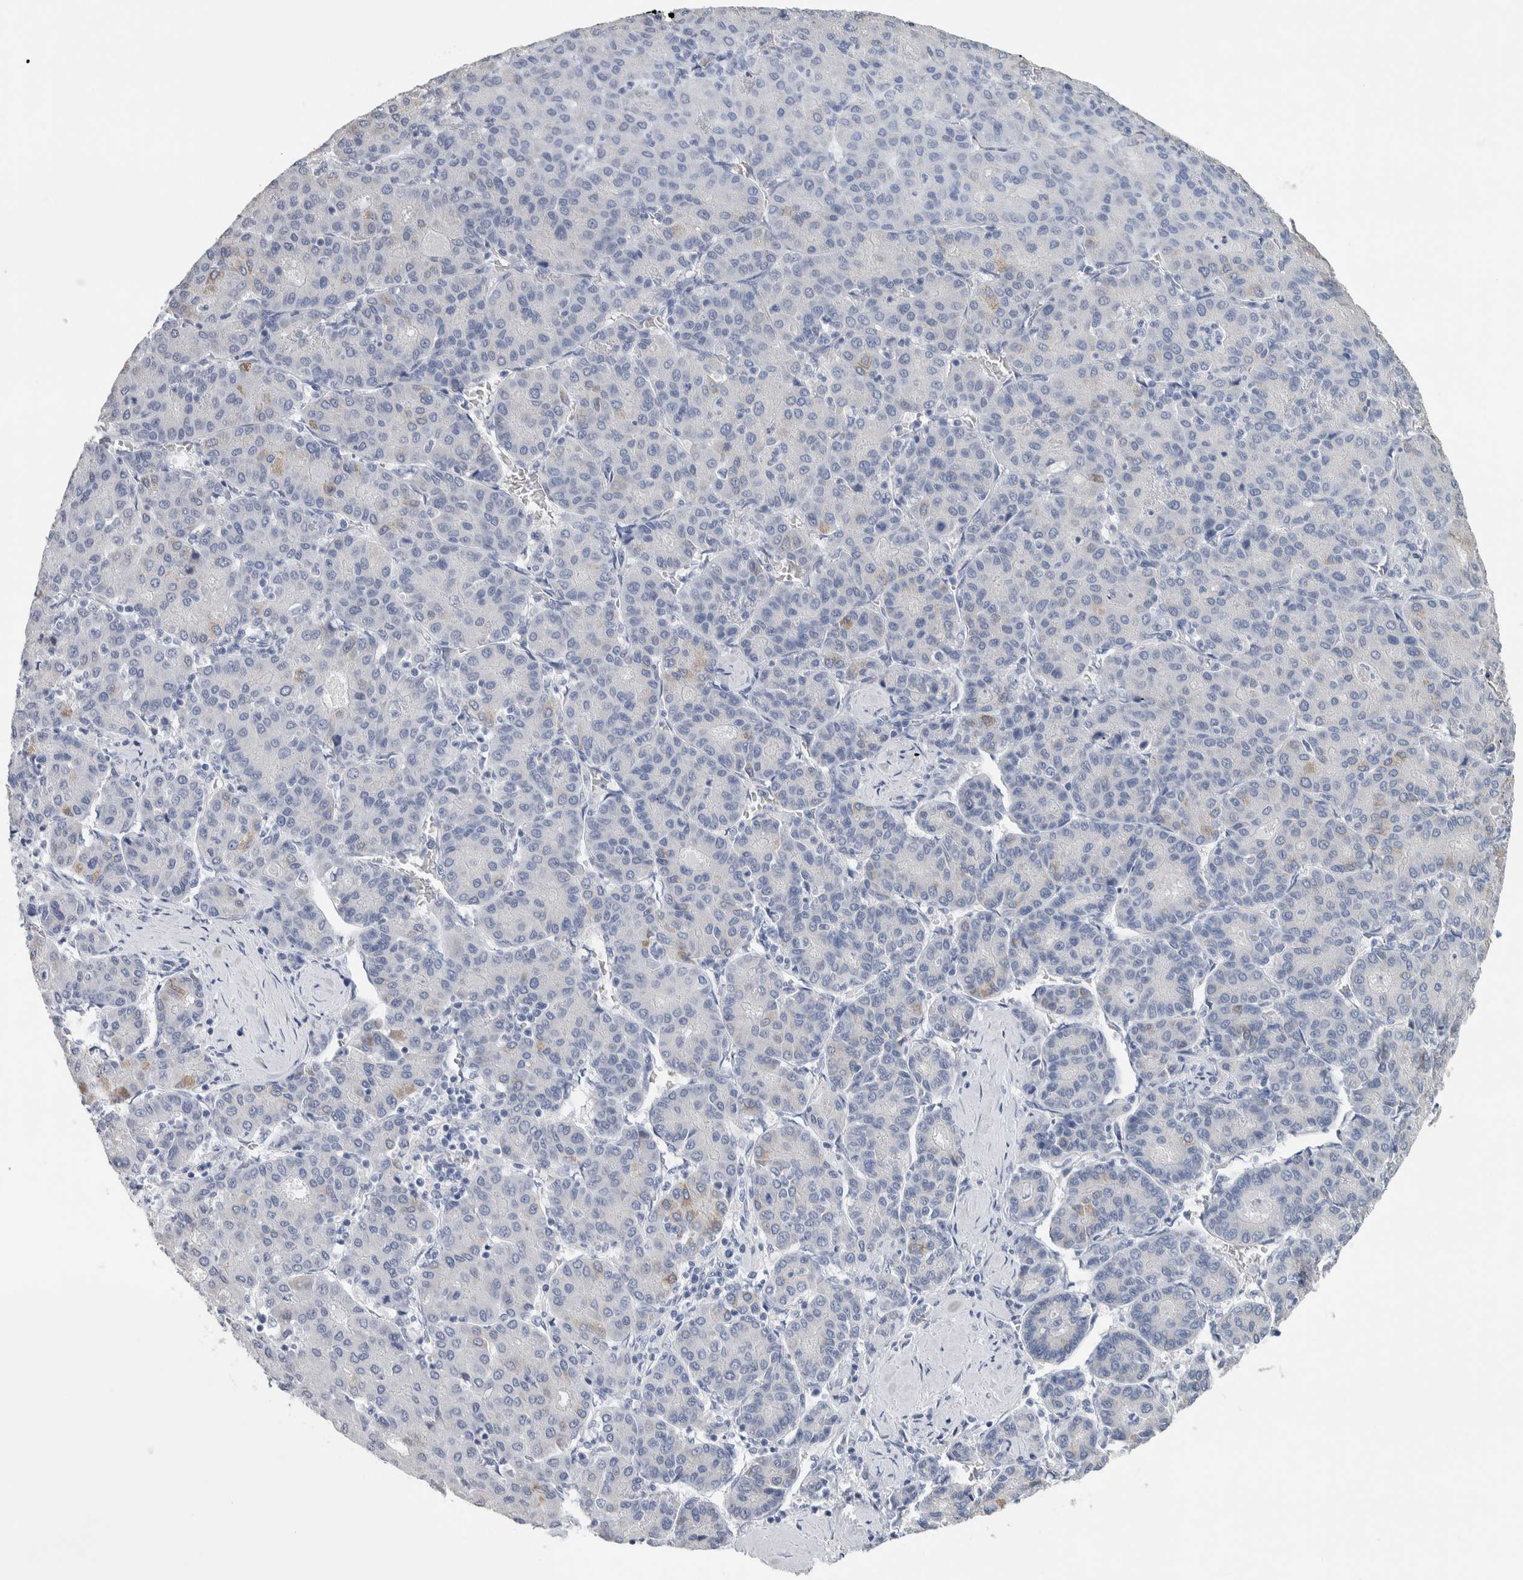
{"staining": {"intensity": "weak", "quantity": "<25%", "location": "cytoplasmic/membranous"}, "tissue": "liver cancer", "cell_type": "Tumor cells", "image_type": "cancer", "snomed": [{"axis": "morphology", "description": "Carcinoma, Hepatocellular, NOS"}, {"axis": "topography", "description": "Liver"}], "caption": "DAB (3,3'-diaminobenzidine) immunohistochemical staining of human liver hepatocellular carcinoma exhibits no significant staining in tumor cells.", "gene": "NEFM", "patient": {"sex": "male", "age": 65}}